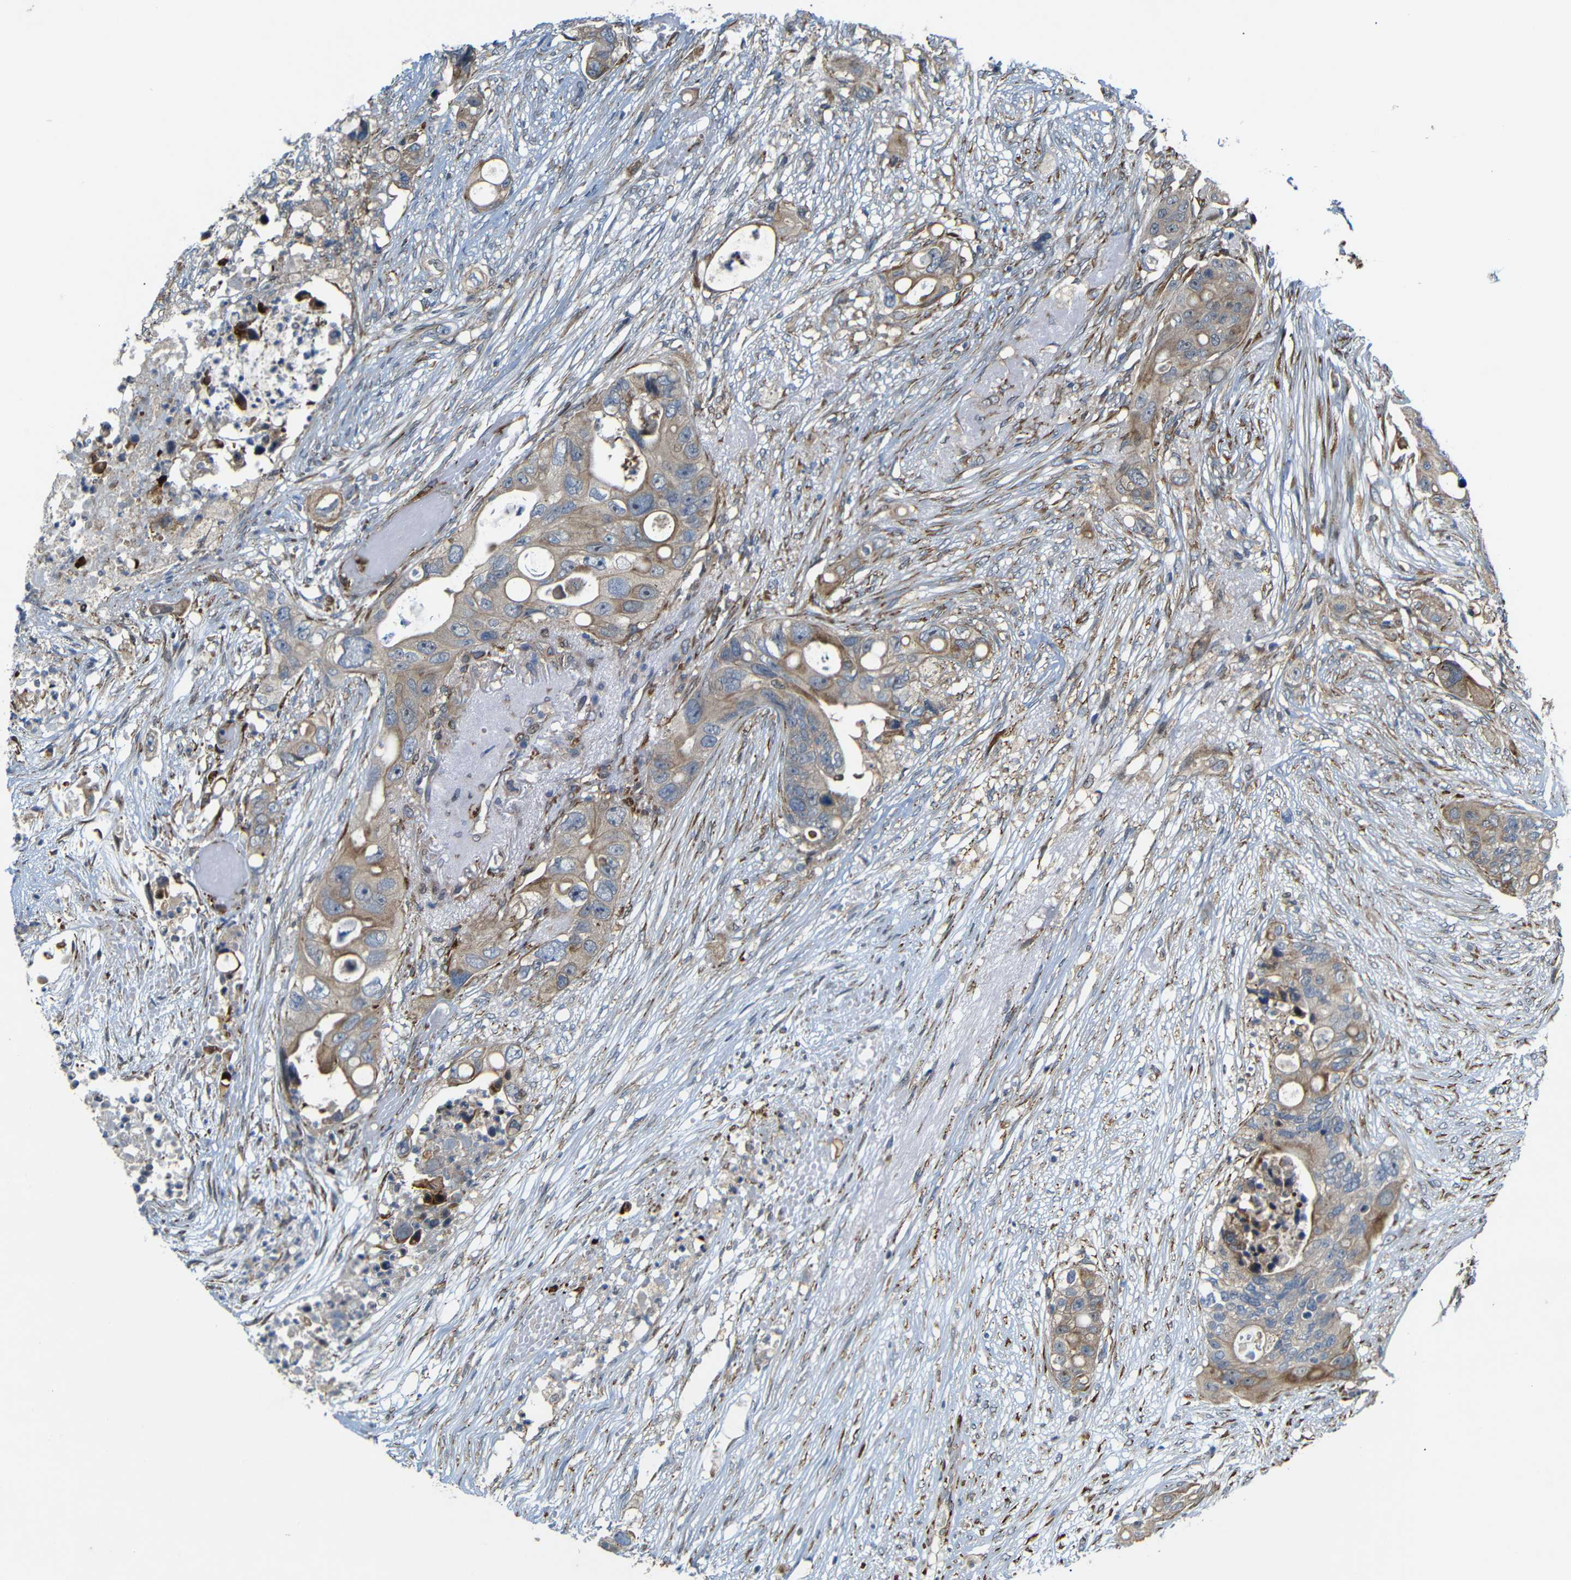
{"staining": {"intensity": "weak", "quantity": ">75%", "location": "cytoplasmic/membranous"}, "tissue": "colorectal cancer", "cell_type": "Tumor cells", "image_type": "cancer", "snomed": [{"axis": "morphology", "description": "Adenocarcinoma, NOS"}, {"axis": "topography", "description": "Colon"}], "caption": "This micrograph demonstrates immunohistochemistry staining of adenocarcinoma (colorectal), with low weak cytoplasmic/membranous positivity in about >75% of tumor cells.", "gene": "P3H2", "patient": {"sex": "female", "age": 57}}